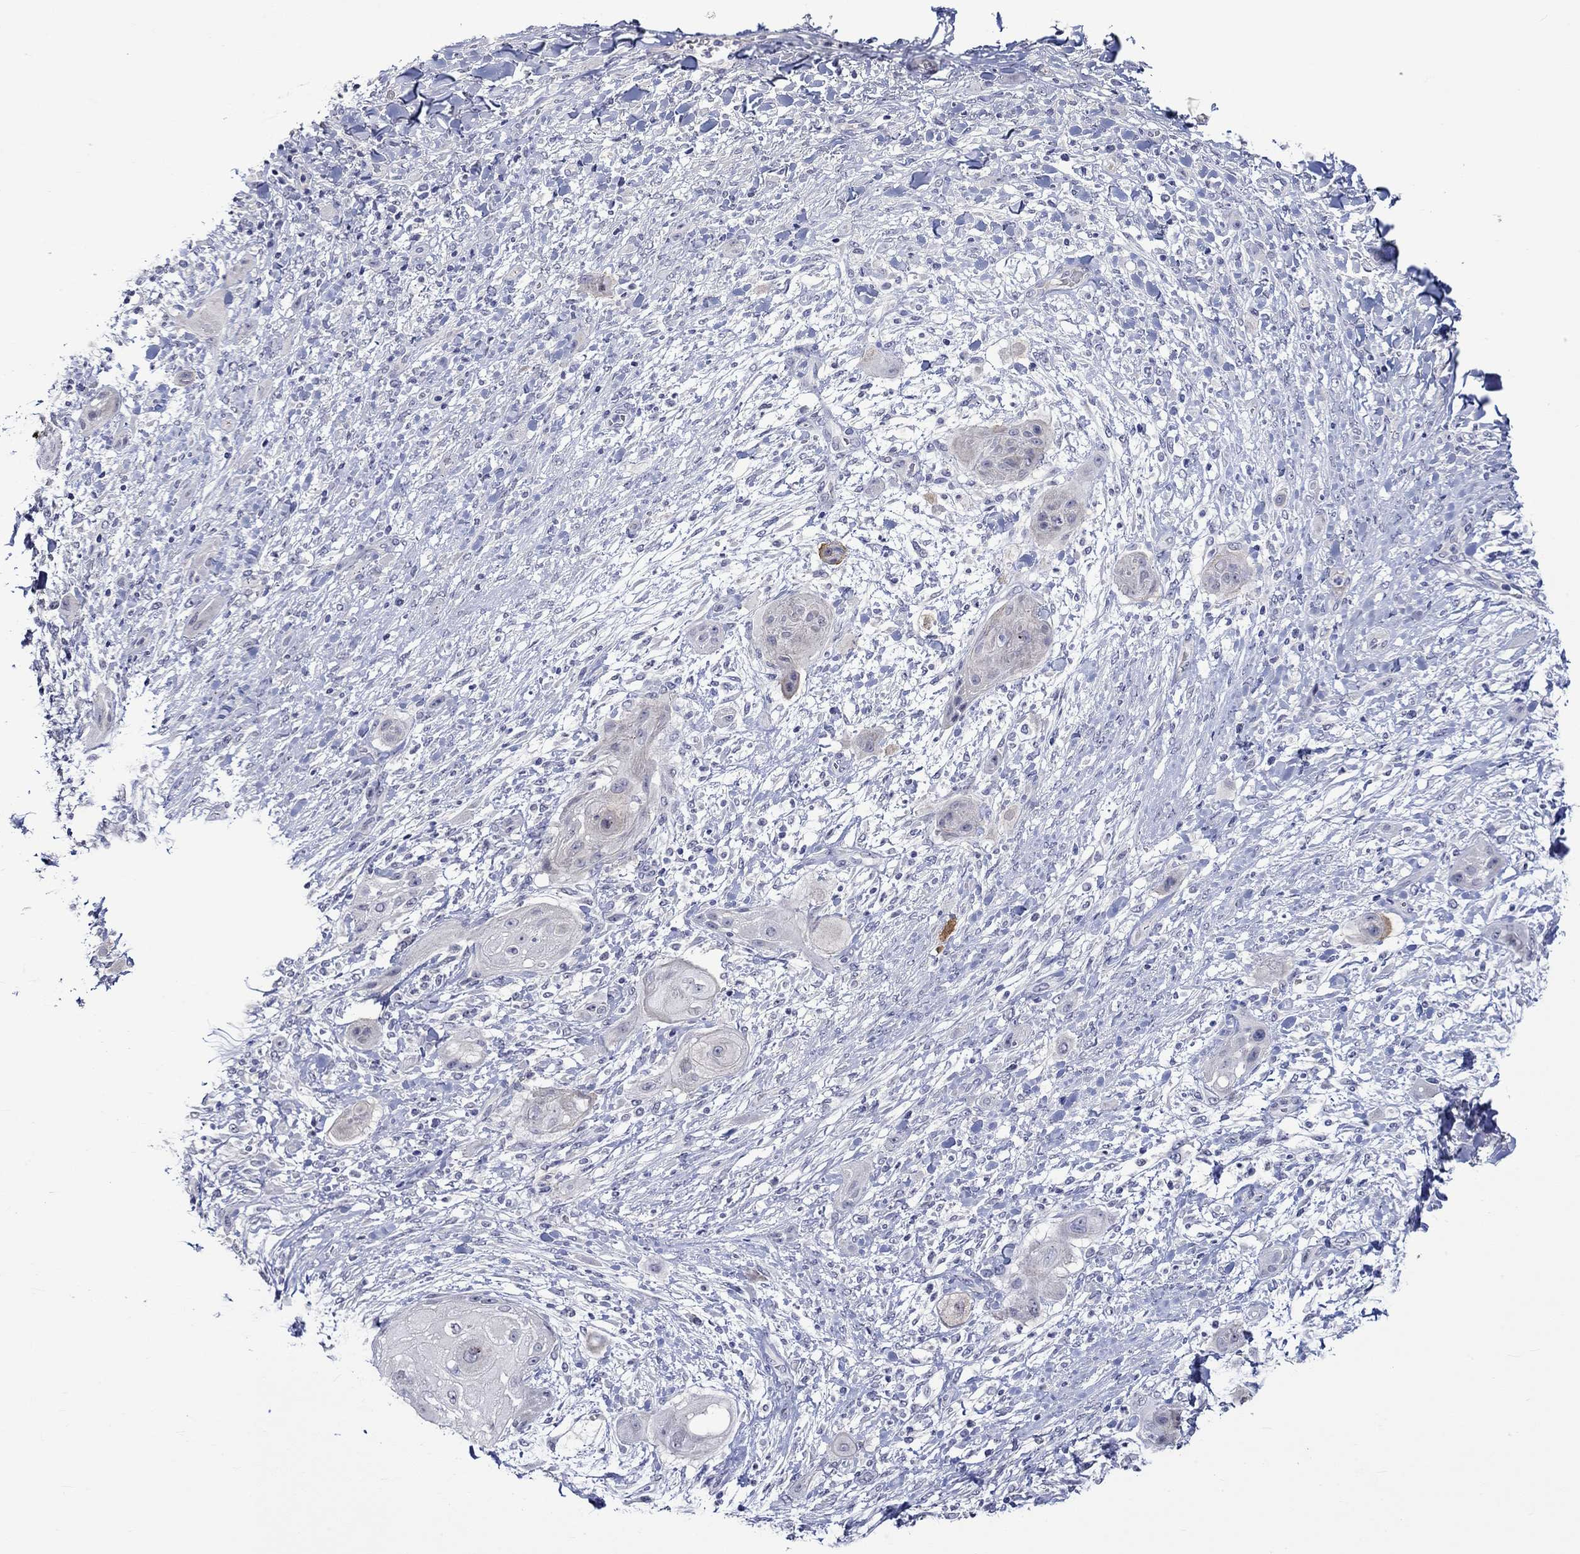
{"staining": {"intensity": "negative", "quantity": "none", "location": "none"}, "tissue": "skin cancer", "cell_type": "Tumor cells", "image_type": "cancer", "snomed": [{"axis": "morphology", "description": "Squamous cell carcinoma, NOS"}, {"axis": "topography", "description": "Skin"}], "caption": "DAB immunohistochemical staining of human squamous cell carcinoma (skin) shows no significant staining in tumor cells.", "gene": "CRYAB", "patient": {"sex": "male", "age": 62}}